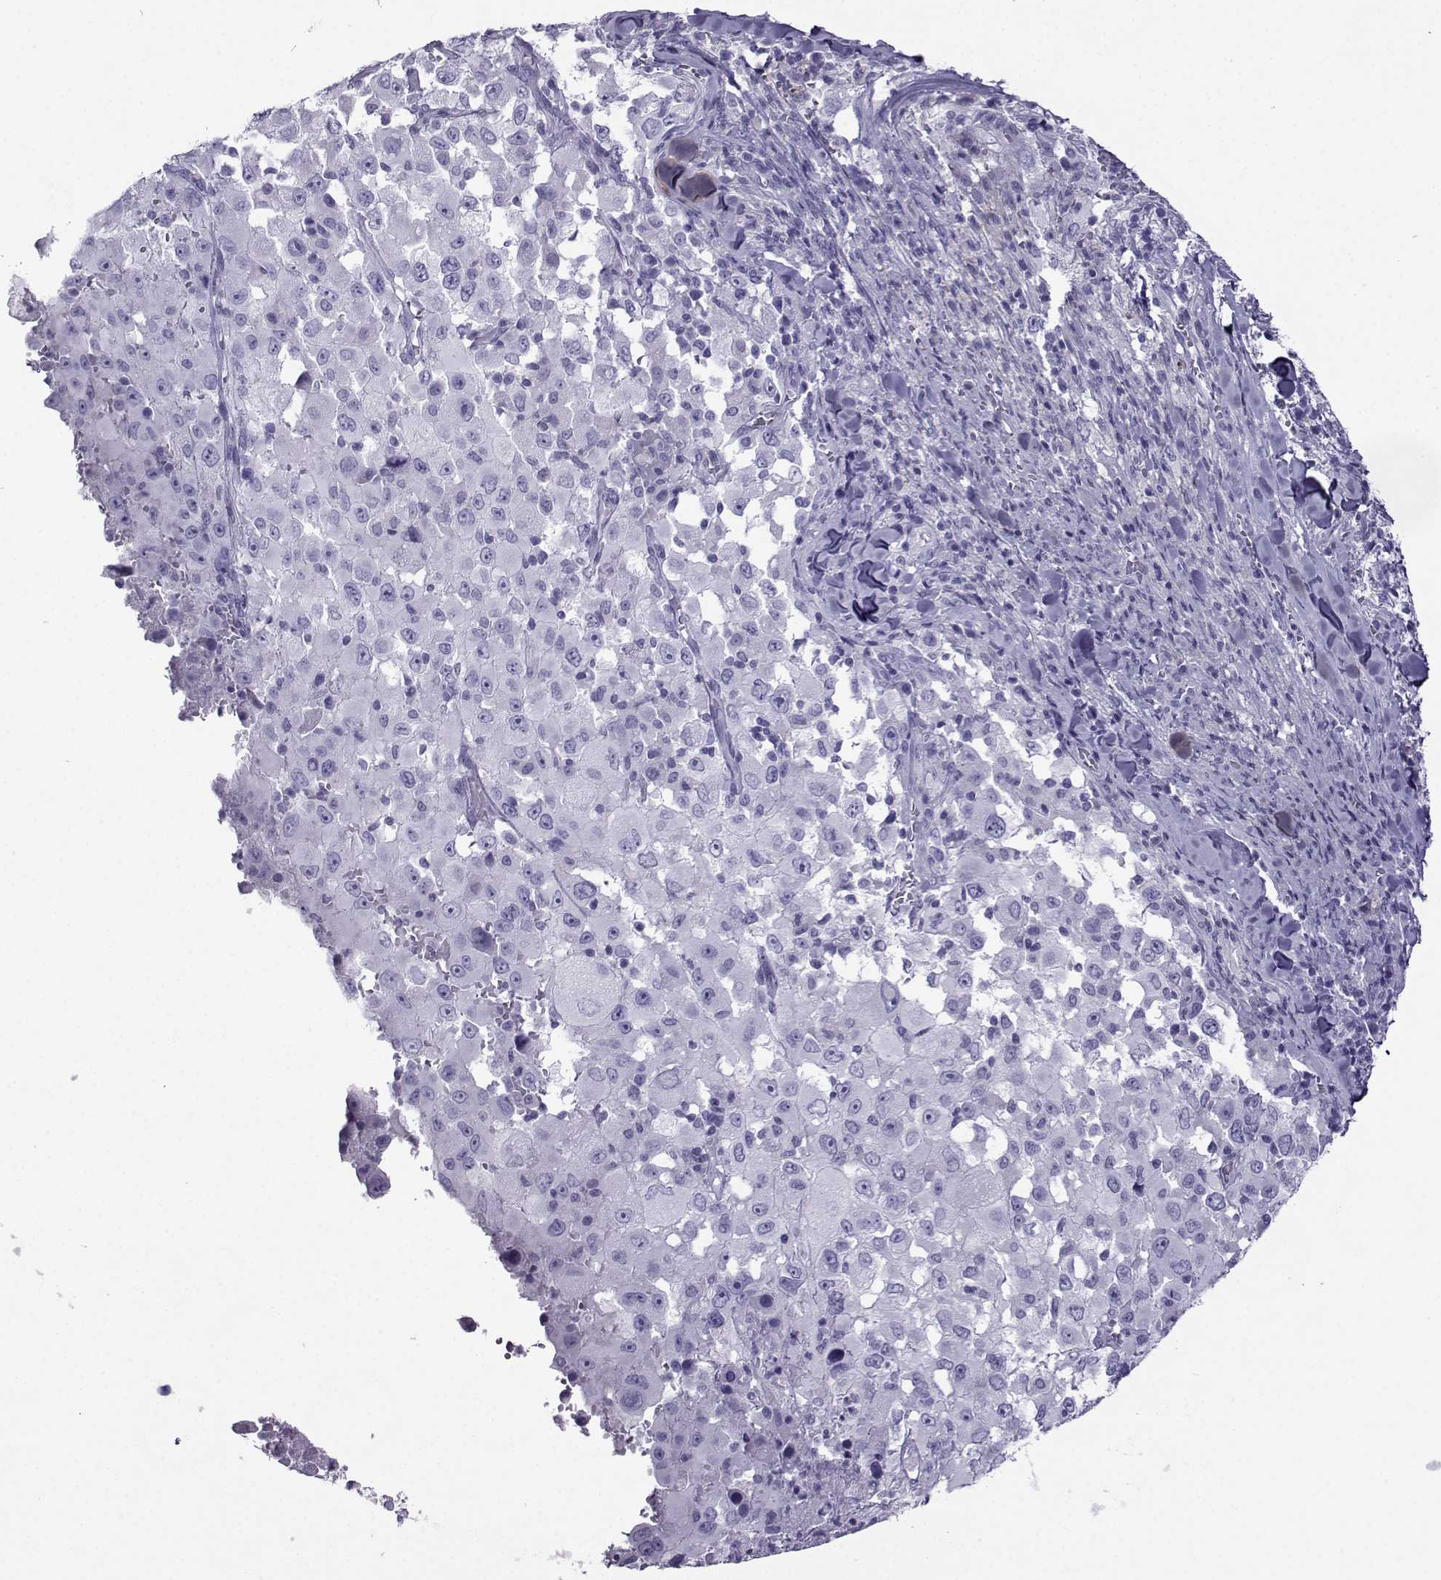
{"staining": {"intensity": "negative", "quantity": "none", "location": "none"}, "tissue": "melanoma", "cell_type": "Tumor cells", "image_type": "cancer", "snomed": [{"axis": "morphology", "description": "Malignant melanoma, Metastatic site"}, {"axis": "topography", "description": "Soft tissue"}], "caption": "Tumor cells show no significant staining in melanoma. (DAB IHC visualized using brightfield microscopy, high magnification).", "gene": "CRYBB1", "patient": {"sex": "male", "age": 50}}